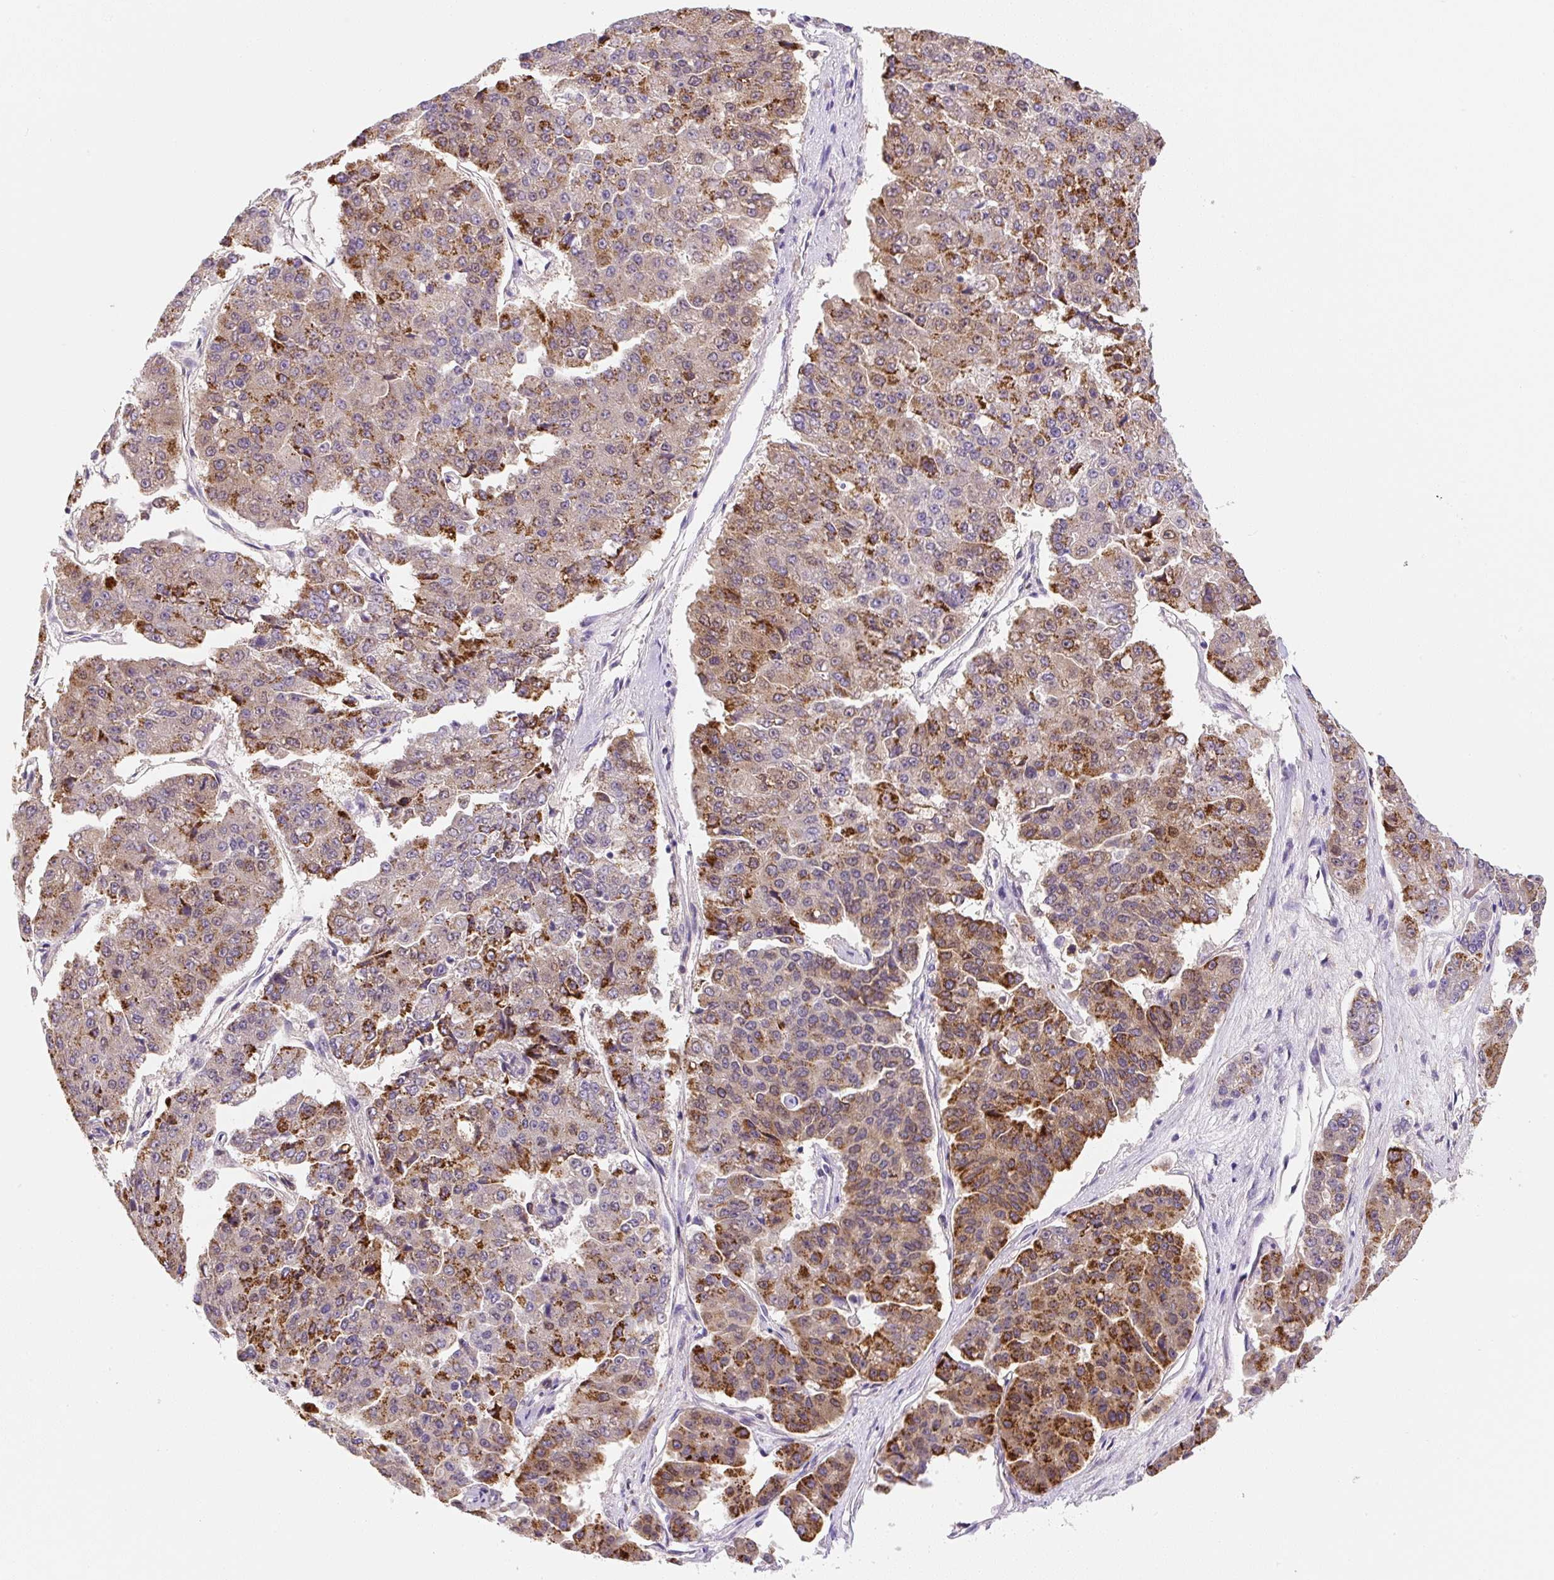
{"staining": {"intensity": "strong", "quantity": "25%-75%", "location": "cytoplasmic/membranous"}, "tissue": "pancreatic cancer", "cell_type": "Tumor cells", "image_type": "cancer", "snomed": [{"axis": "morphology", "description": "Adenocarcinoma, NOS"}, {"axis": "topography", "description": "Pancreas"}], "caption": "The image demonstrates staining of adenocarcinoma (pancreatic), revealing strong cytoplasmic/membranous protein staining (brown color) within tumor cells. The staining was performed using DAB (3,3'-diaminobenzidine) to visualize the protein expression in brown, while the nuclei were stained in blue with hematoxylin (Magnification: 20x).", "gene": "PLA2G4A", "patient": {"sex": "male", "age": 50}}